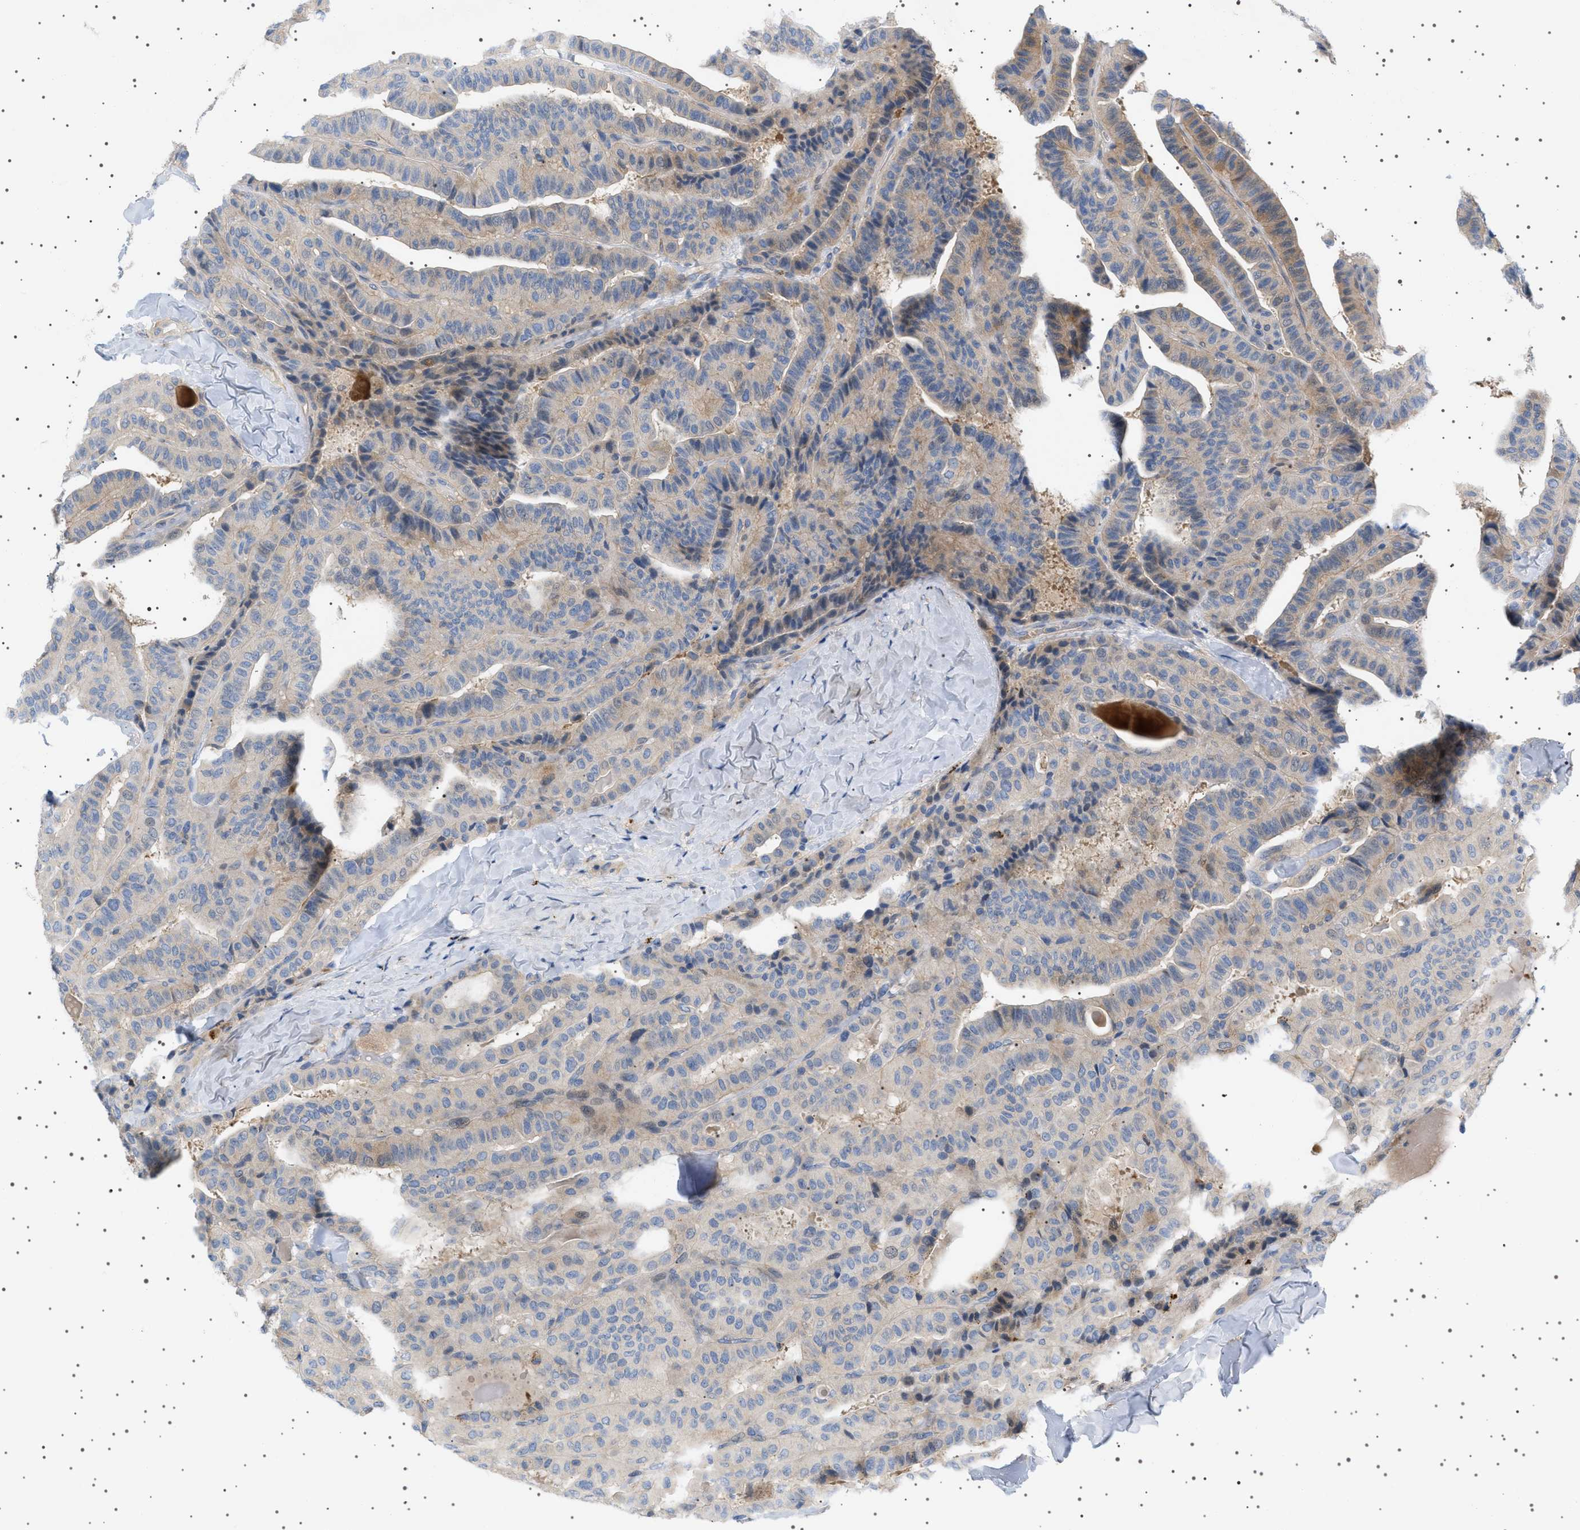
{"staining": {"intensity": "weak", "quantity": ">75%", "location": "cytoplasmic/membranous"}, "tissue": "thyroid cancer", "cell_type": "Tumor cells", "image_type": "cancer", "snomed": [{"axis": "morphology", "description": "Papillary adenocarcinoma, NOS"}, {"axis": "topography", "description": "Thyroid gland"}], "caption": "Thyroid cancer stained for a protein (brown) displays weak cytoplasmic/membranous positive expression in approximately >75% of tumor cells.", "gene": "ADCY10", "patient": {"sex": "male", "age": 77}}